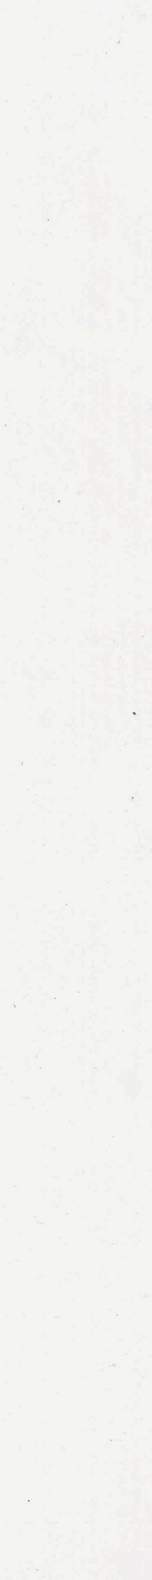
{"staining": {"intensity": "weak", "quantity": "25%-75%", "location": "cytoplasmic/membranous"}, "tissue": "adipose tissue", "cell_type": "Adipocytes", "image_type": "normal", "snomed": [{"axis": "morphology", "description": "Normal tissue, NOS"}, {"axis": "topography", "description": "Breast"}], "caption": "Immunohistochemistry (DAB (3,3'-diaminobenzidine)) staining of unremarkable human adipose tissue demonstrates weak cytoplasmic/membranous protein expression in about 25%-75% of adipocytes.", "gene": "WT1", "patient": {"sex": "female", "age": 45}}